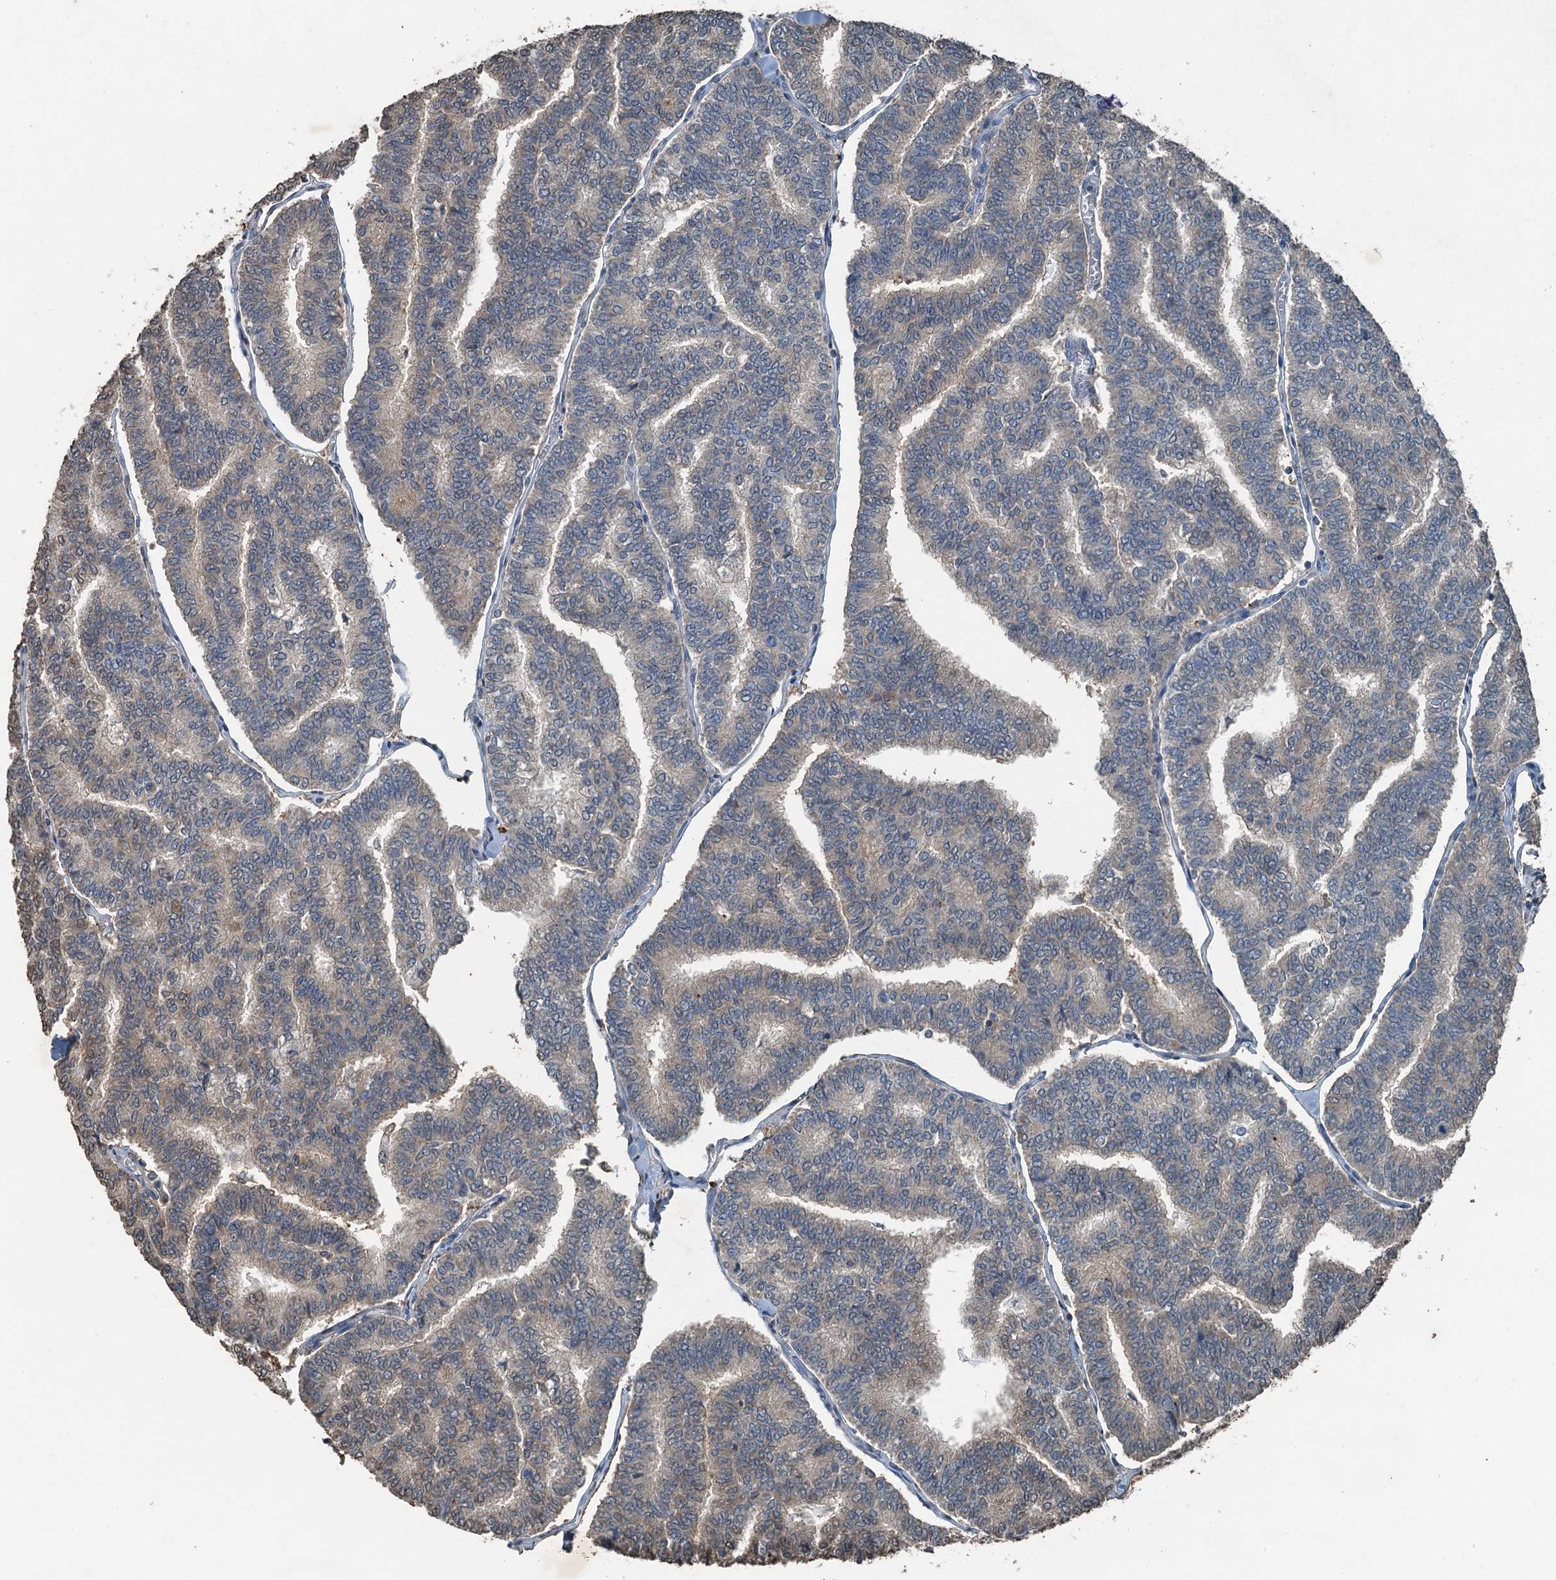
{"staining": {"intensity": "weak", "quantity": "<25%", "location": "cytoplasmic/membranous"}, "tissue": "thyroid cancer", "cell_type": "Tumor cells", "image_type": "cancer", "snomed": [{"axis": "morphology", "description": "Papillary adenocarcinoma, NOS"}, {"axis": "topography", "description": "Thyroid gland"}], "caption": "The photomicrograph displays no significant positivity in tumor cells of thyroid papillary adenocarcinoma.", "gene": "TCTN1", "patient": {"sex": "female", "age": 35}}